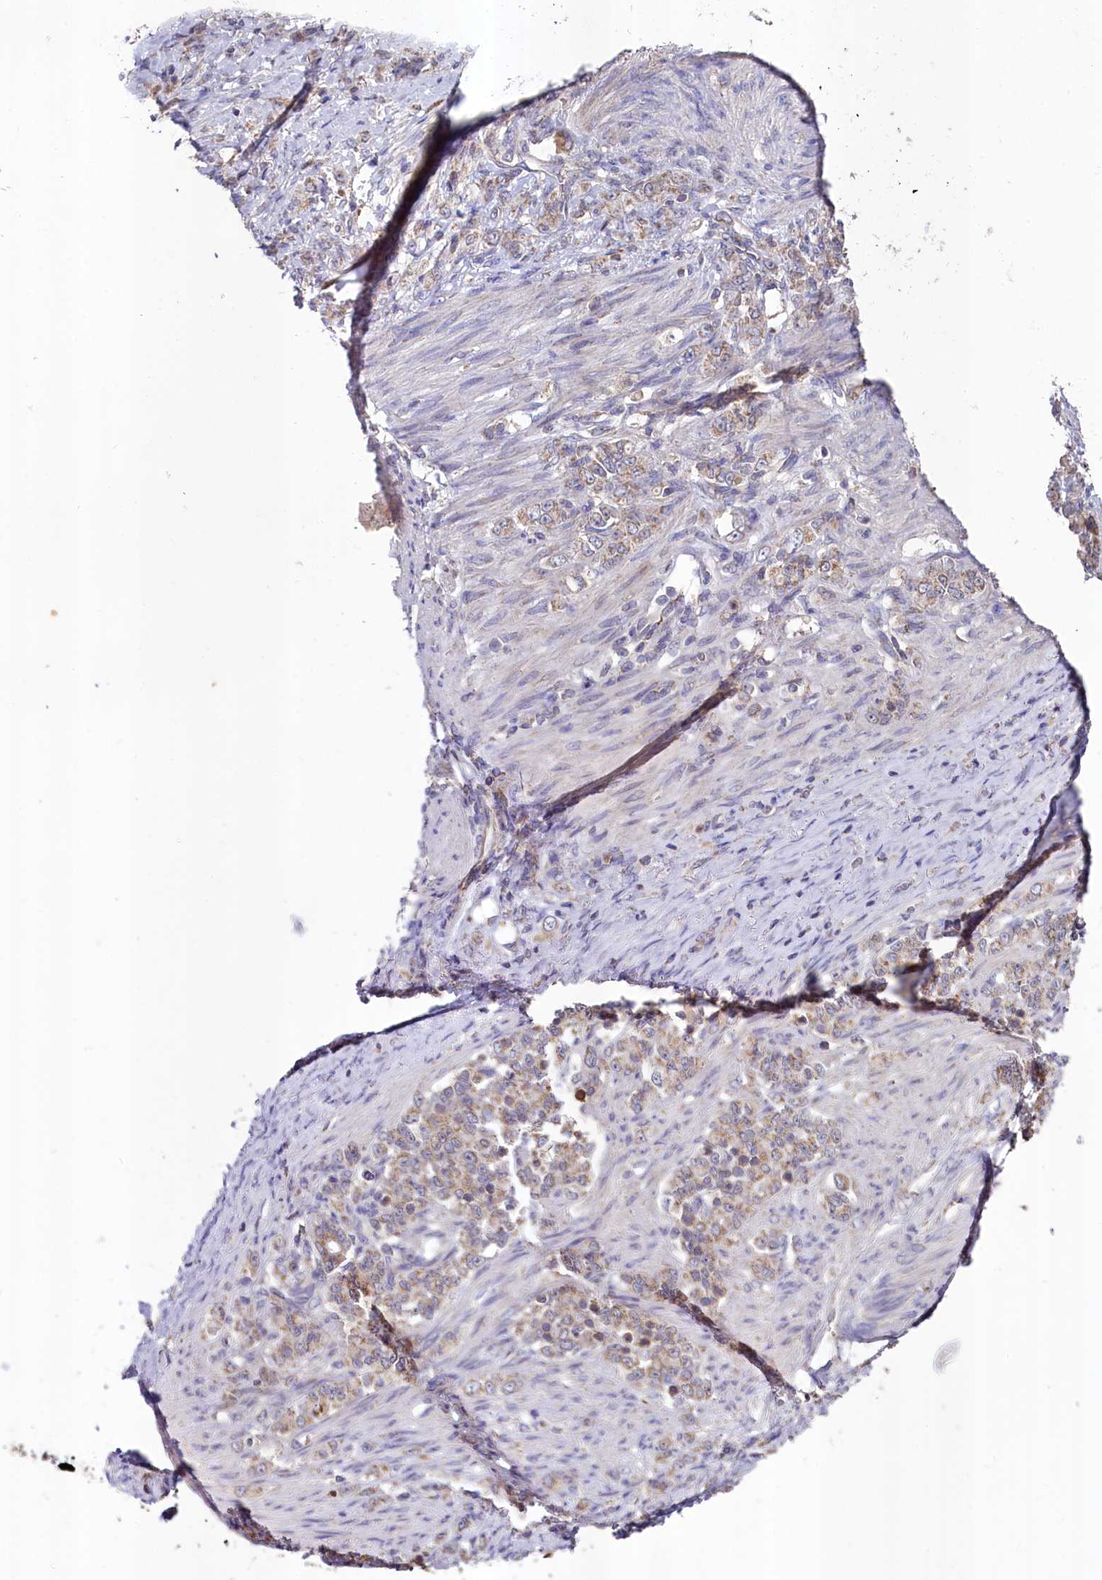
{"staining": {"intensity": "weak", "quantity": ">75%", "location": "cytoplasmic/membranous"}, "tissue": "stomach cancer", "cell_type": "Tumor cells", "image_type": "cancer", "snomed": [{"axis": "morphology", "description": "Adenocarcinoma, NOS"}, {"axis": "topography", "description": "Stomach"}], "caption": "High-magnification brightfield microscopy of stomach cancer stained with DAB (3,3'-diaminobenzidine) (brown) and counterstained with hematoxylin (blue). tumor cells exhibit weak cytoplasmic/membranous staining is appreciated in approximately>75% of cells.", "gene": "METTL4", "patient": {"sex": "female", "age": 79}}